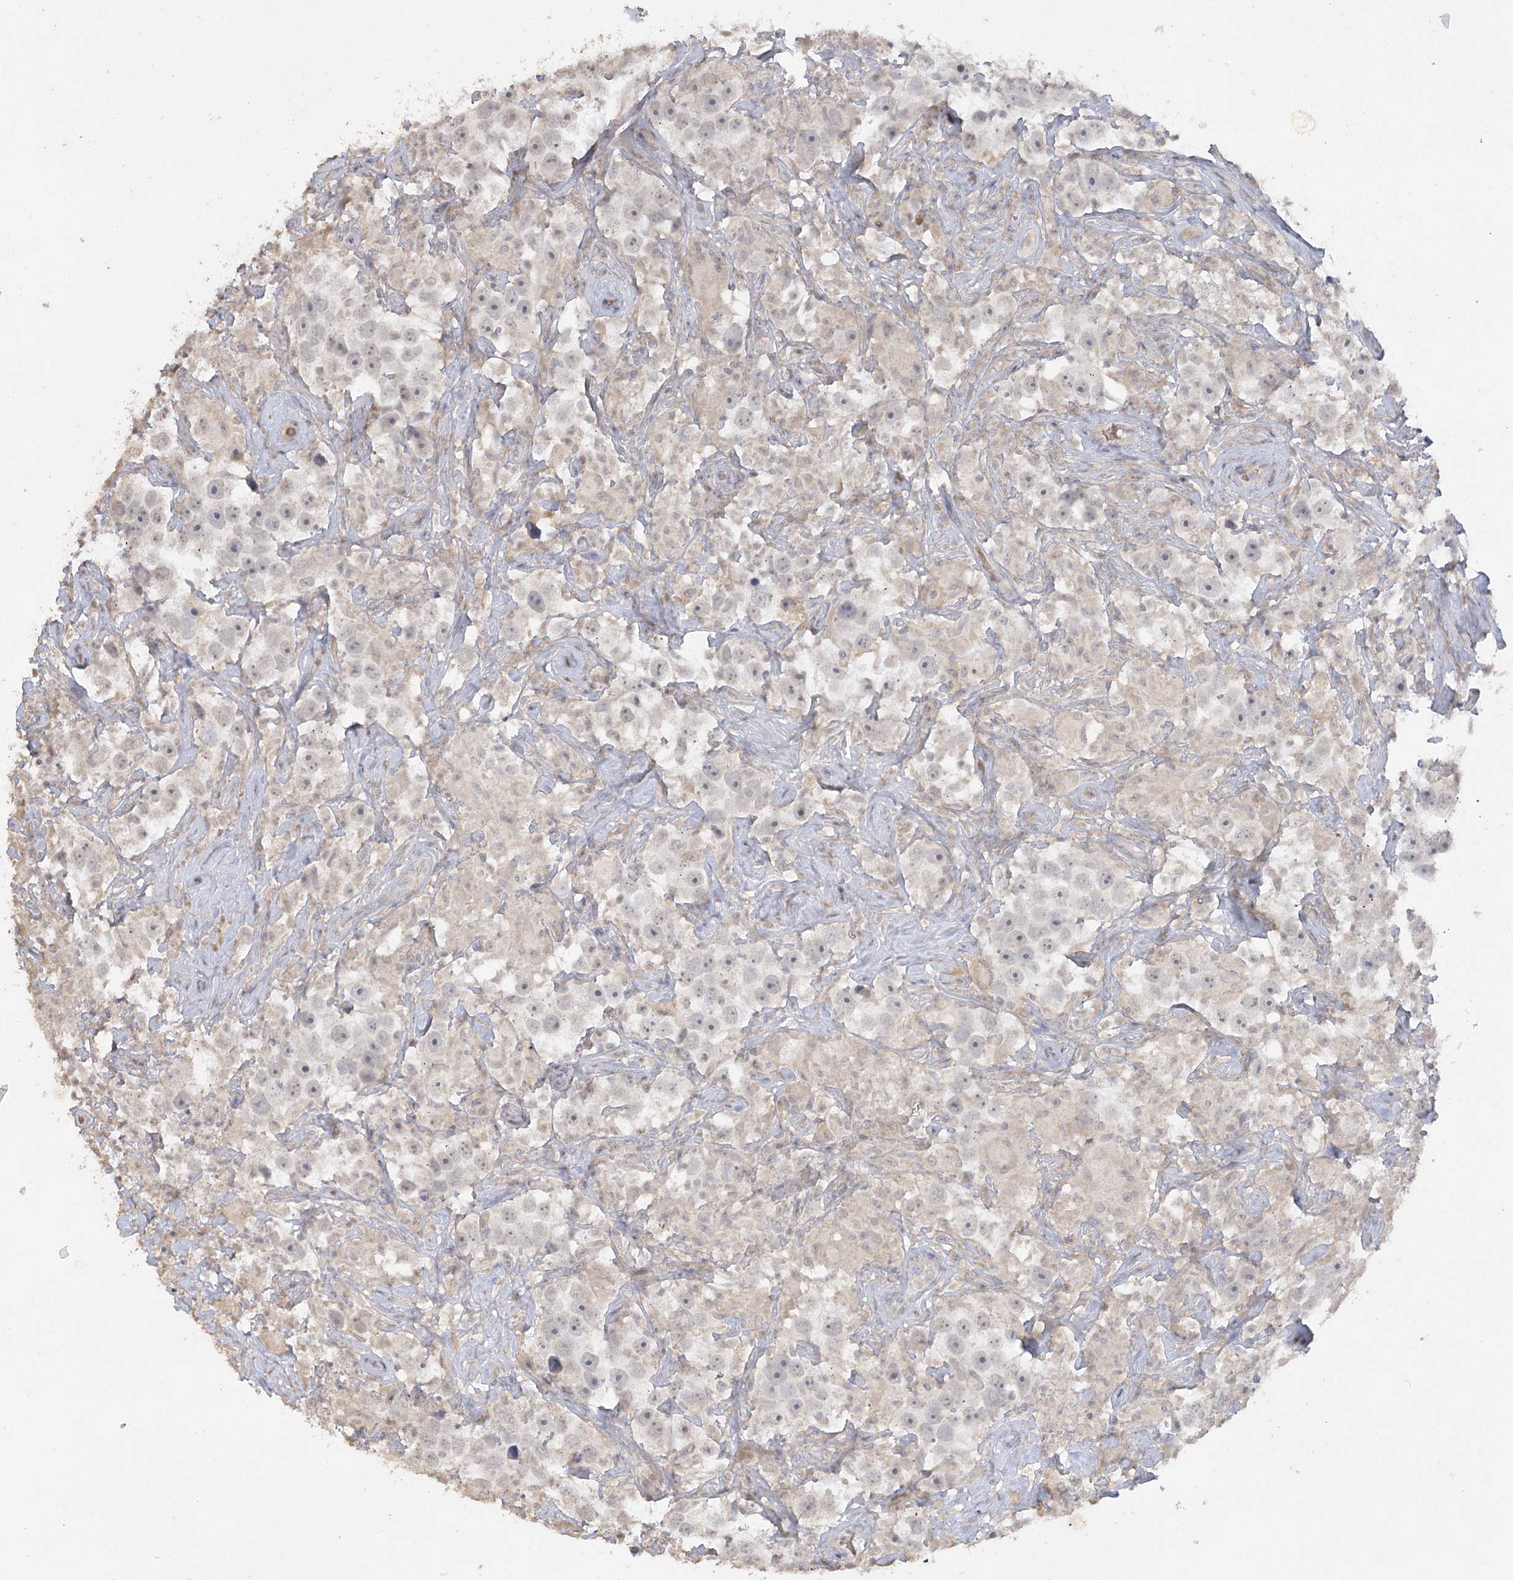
{"staining": {"intensity": "negative", "quantity": "none", "location": "none"}, "tissue": "testis cancer", "cell_type": "Tumor cells", "image_type": "cancer", "snomed": [{"axis": "morphology", "description": "Seminoma, NOS"}, {"axis": "topography", "description": "Testis"}], "caption": "An immunohistochemistry micrograph of testis cancer (seminoma) is shown. There is no staining in tumor cells of testis cancer (seminoma). (DAB (3,3'-diaminobenzidine) immunohistochemistry with hematoxylin counter stain).", "gene": "TRAF3IP1", "patient": {"sex": "male", "age": 49}}